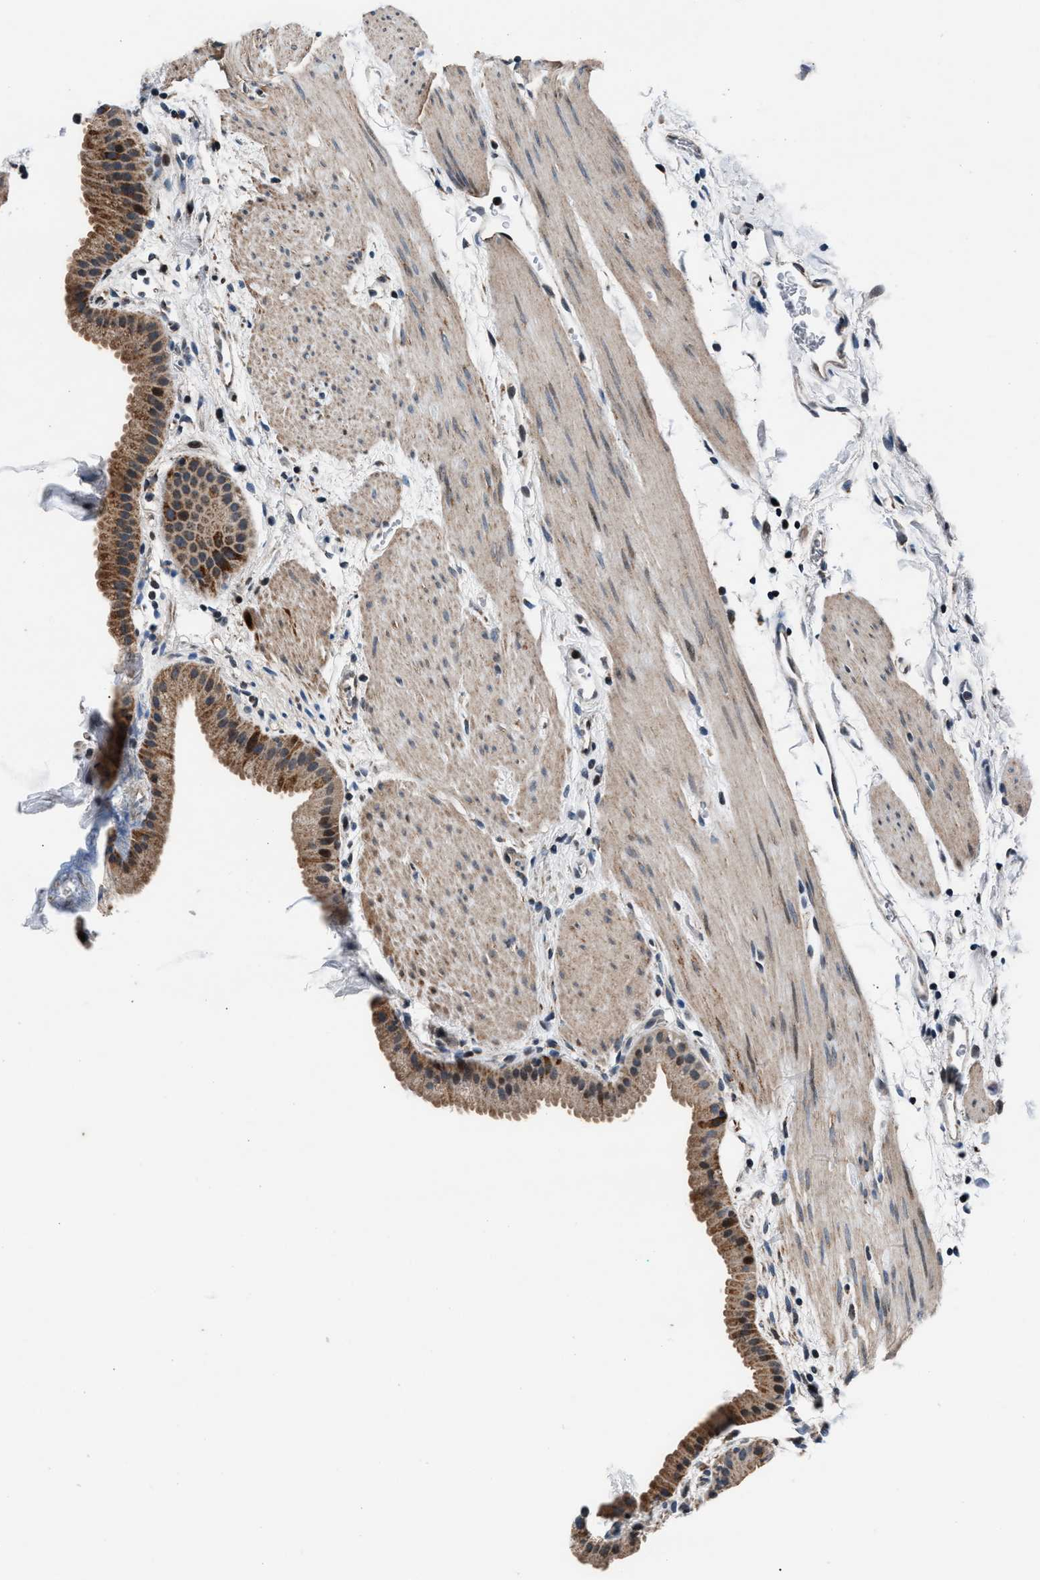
{"staining": {"intensity": "moderate", "quantity": ">75%", "location": "cytoplasmic/membranous,nuclear"}, "tissue": "gallbladder", "cell_type": "Glandular cells", "image_type": "normal", "snomed": [{"axis": "morphology", "description": "Normal tissue, NOS"}, {"axis": "topography", "description": "Gallbladder"}], "caption": "An immunohistochemistry photomicrograph of normal tissue is shown. Protein staining in brown shows moderate cytoplasmic/membranous,nuclear positivity in gallbladder within glandular cells. (Stains: DAB in brown, nuclei in blue, Microscopy: brightfield microscopy at high magnification).", "gene": "PRRC2B", "patient": {"sex": "female", "age": 64}}